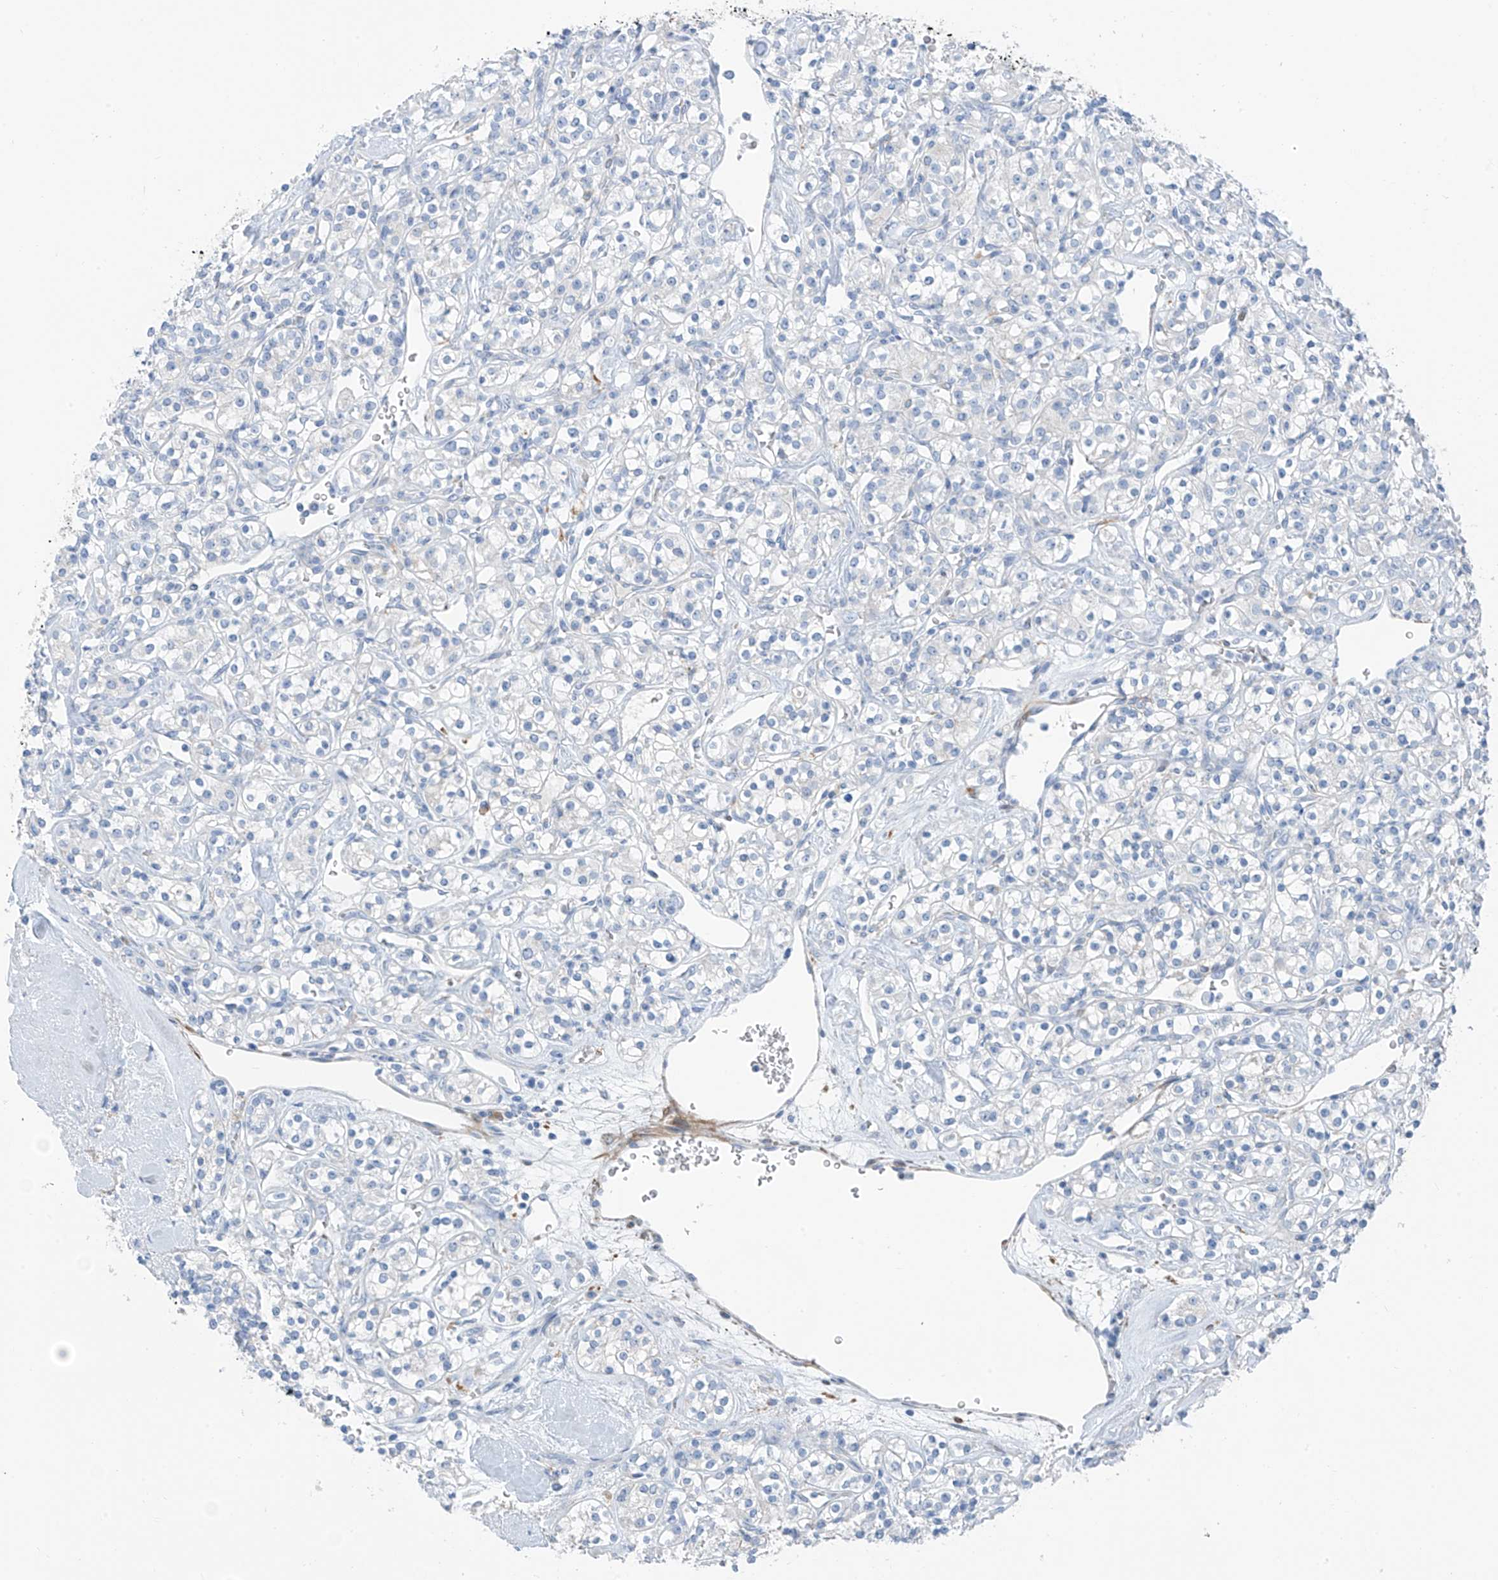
{"staining": {"intensity": "negative", "quantity": "none", "location": "none"}, "tissue": "renal cancer", "cell_type": "Tumor cells", "image_type": "cancer", "snomed": [{"axis": "morphology", "description": "Adenocarcinoma, NOS"}, {"axis": "topography", "description": "Kidney"}], "caption": "Immunohistochemistry (IHC) of renal cancer (adenocarcinoma) reveals no staining in tumor cells.", "gene": "GLMP", "patient": {"sex": "male", "age": 77}}